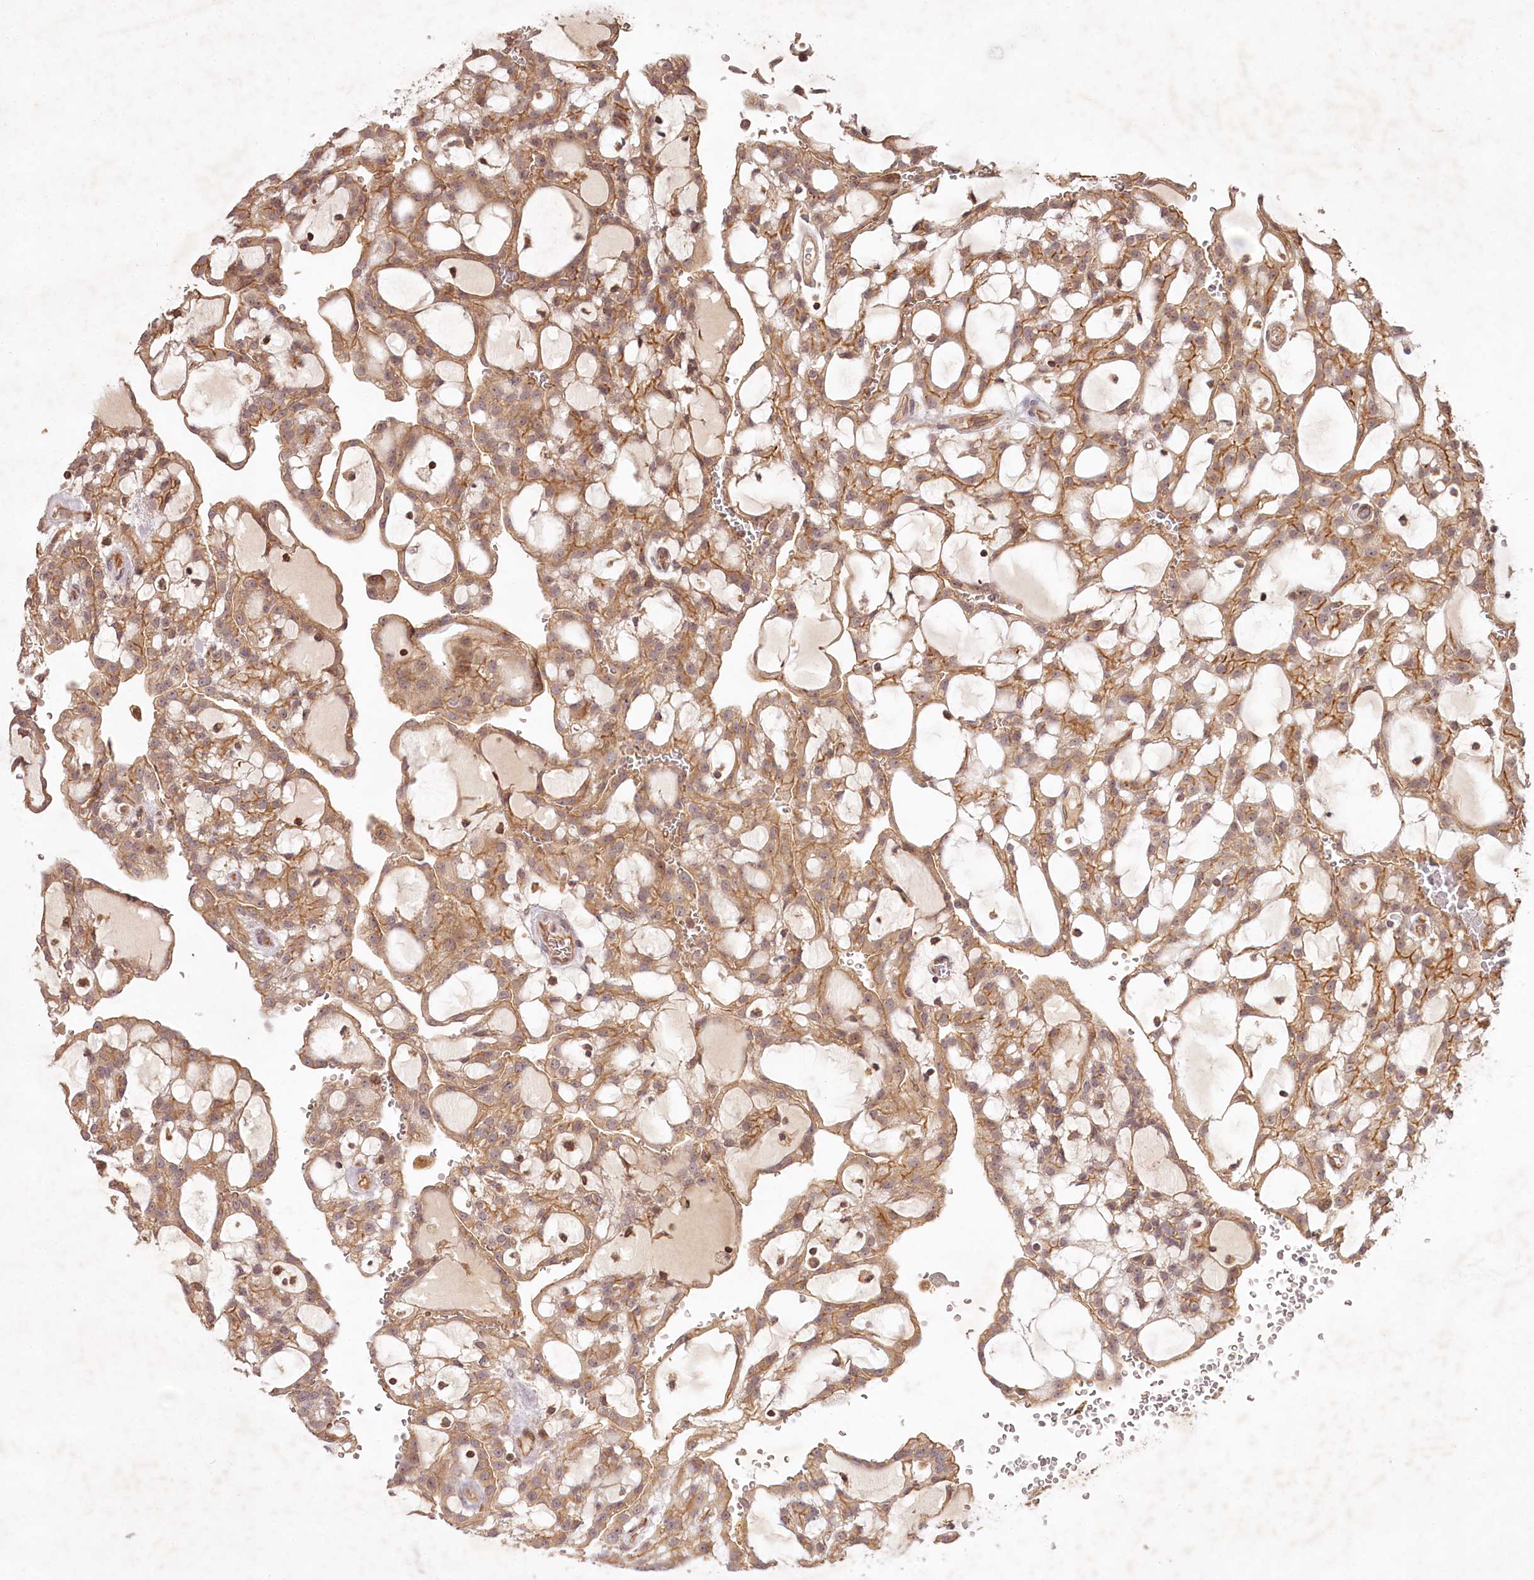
{"staining": {"intensity": "moderate", "quantity": ">75%", "location": "cytoplasmic/membranous"}, "tissue": "renal cancer", "cell_type": "Tumor cells", "image_type": "cancer", "snomed": [{"axis": "morphology", "description": "Adenocarcinoma, NOS"}, {"axis": "topography", "description": "Kidney"}], "caption": "A micrograph showing moderate cytoplasmic/membranous positivity in about >75% of tumor cells in renal adenocarcinoma, as visualized by brown immunohistochemical staining.", "gene": "TMIE", "patient": {"sex": "male", "age": 63}}